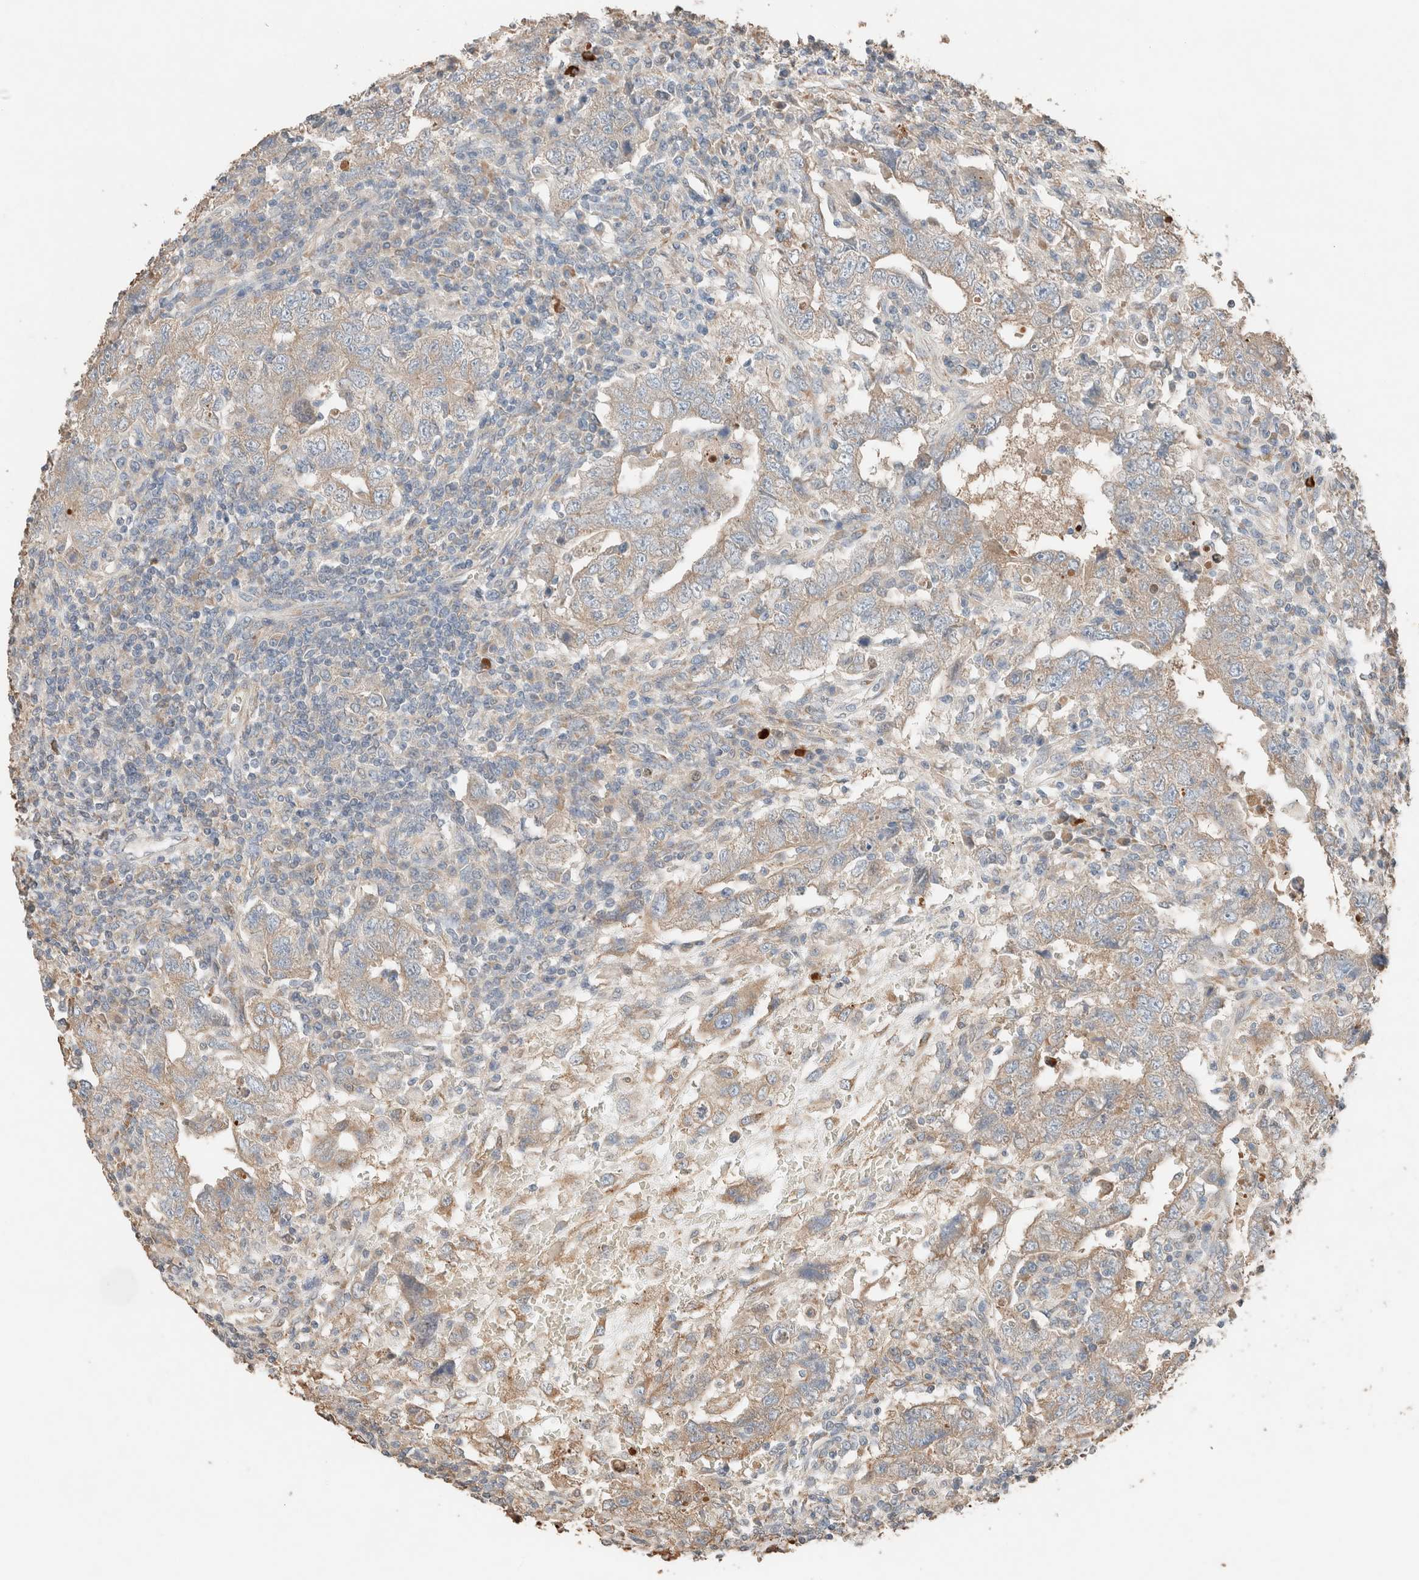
{"staining": {"intensity": "weak", "quantity": ">75%", "location": "cytoplasmic/membranous"}, "tissue": "testis cancer", "cell_type": "Tumor cells", "image_type": "cancer", "snomed": [{"axis": "morphology", "description": "Carcinoma, Embryonal, NOS"}, {"axis": "topography", "description": "Testis"}], "caption": "Weak cytoplasmic/membranous expression is identified in approximately >75% of tumor cells in embryonal carcinoma (testis). (DAB = brown stain, brightfield microscopy at high magnification).", "gene": "TUBD1", "patient": {"sex": "male", "age": 26}}